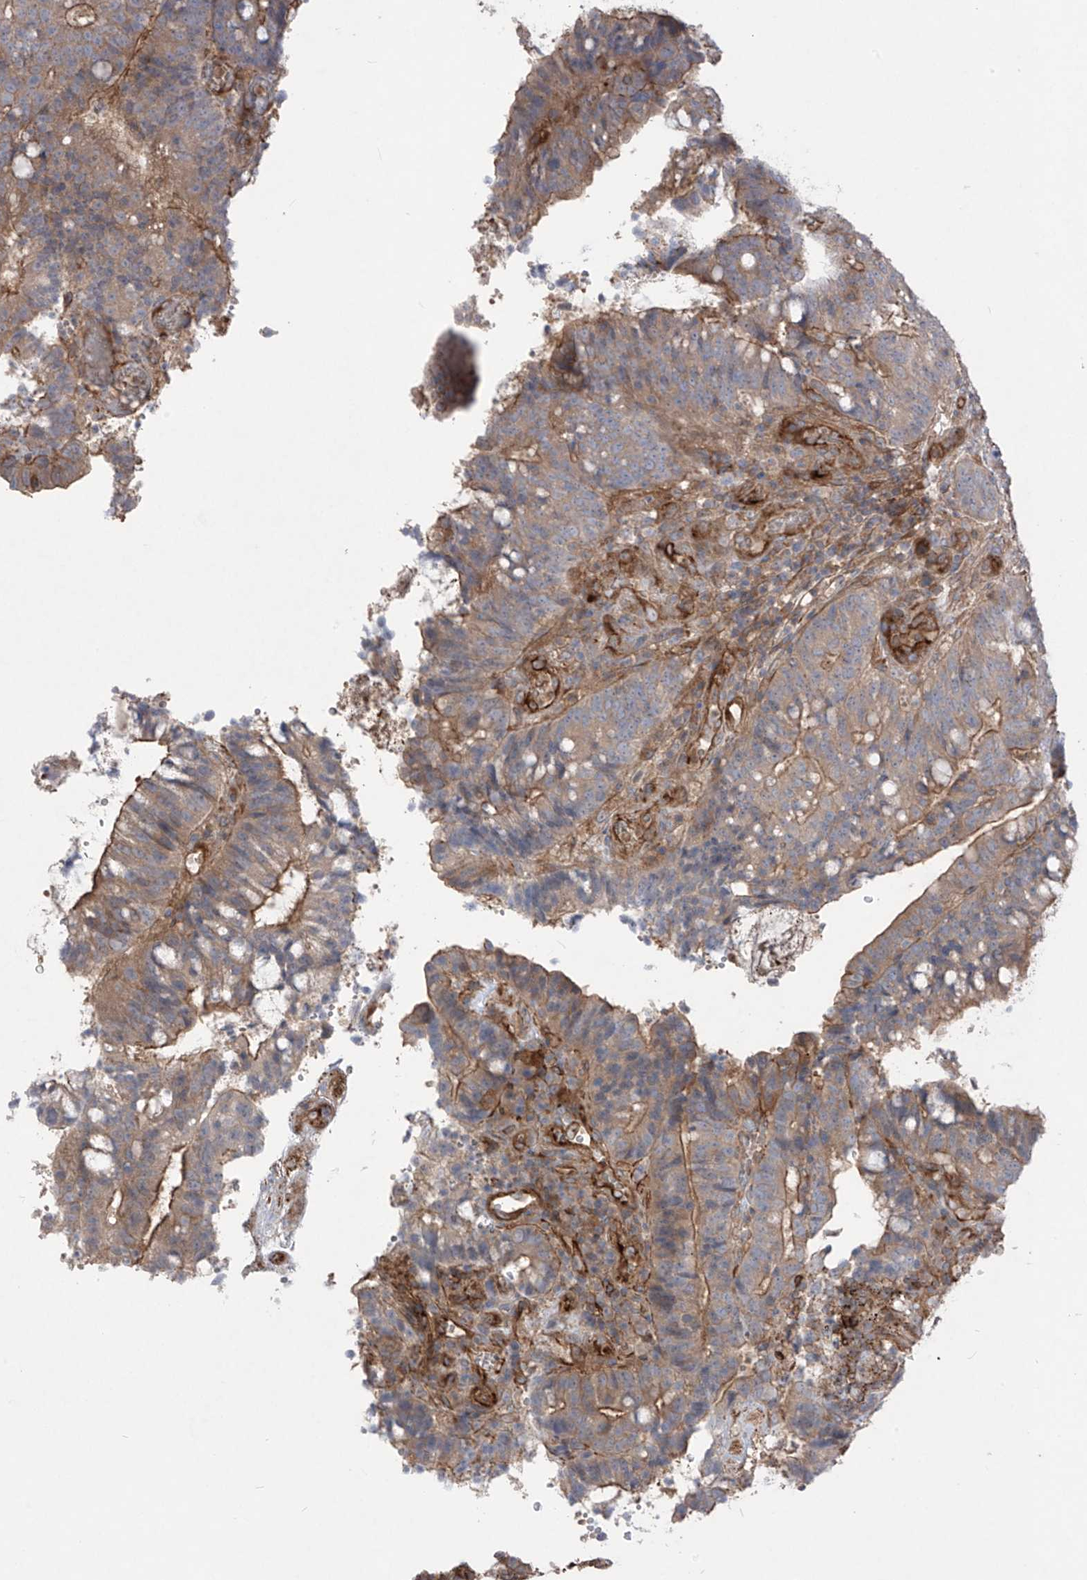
{"staining": {"intensity": "moderate", "quantity": "25%-75%", "location": "cytoplasmic/membranous"}, "tissue": "colorectal cancer", "cell_type": "Tumor cells", "image_type": "cancer", "snomed": [{"axis": "morphology", "description": "Adenocarcinoma, NOS"}, {"axis": "topography", "description": "Colon"}], "caption": "A brown stain highlights moderate cytoplasmic/membranous staining of a protein in colorectal adenocarcinoma tumor cells.", "gene": "TRMU", "patient": {"sex": "female", "age": 66}}